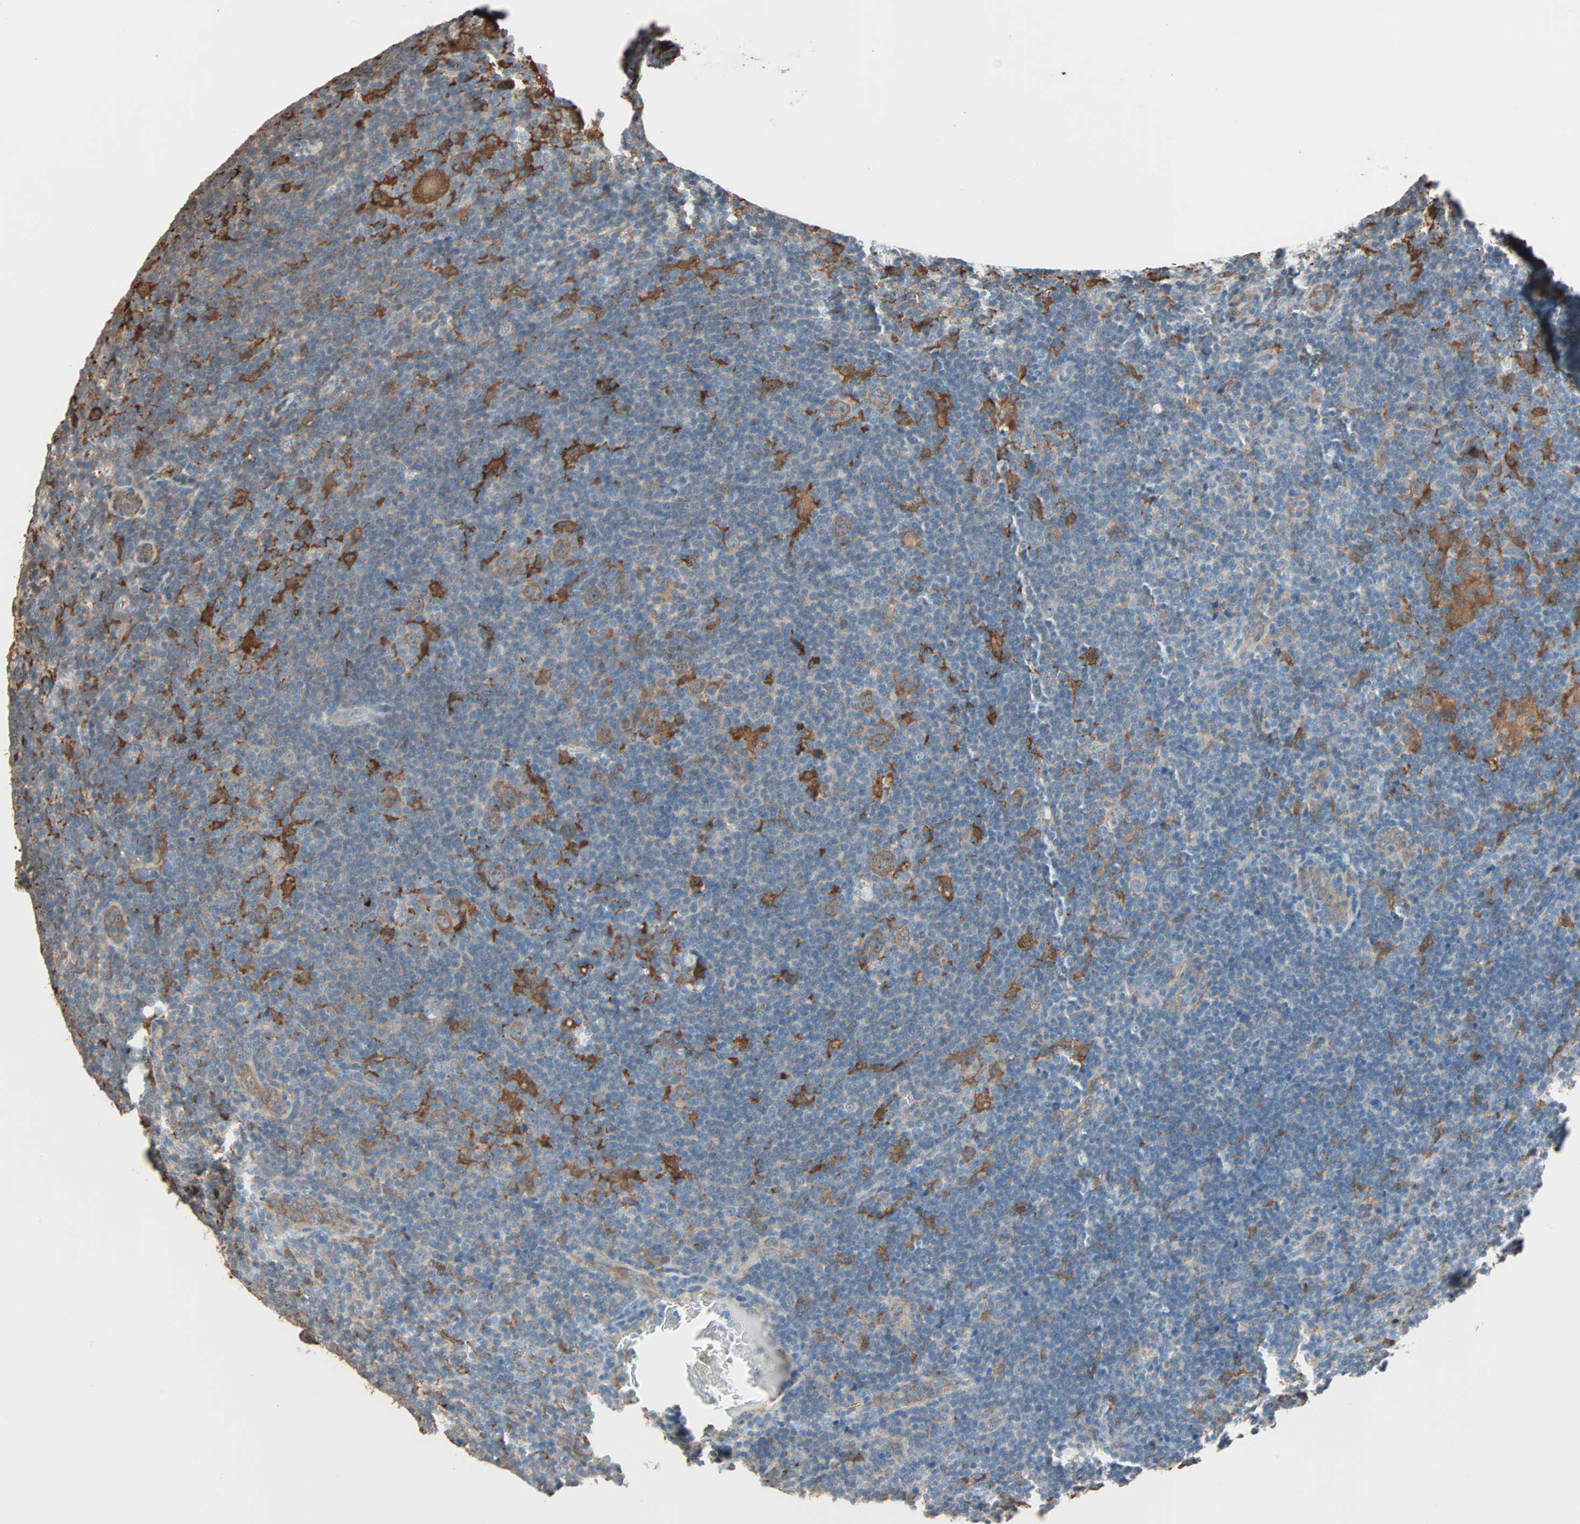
{"staining": {"intensity": "moderate", "quantity": ">75%", "location": "cytoplasmic/membranous"}, "tissue": "lymphoma", "cell_type": "Tumor cells", "image_type": "cancer", "snomed": [{"axis": "morphology", "description": "Hodgkin's disease, NOS"}, {"axis": "topography", "description": "Lymph node"}], "caption": "Lymphoma stained with a protein marker demonstrates moderate staining in tumor cells.", "gene": "PRDX1", "patient": {"sex": "female", "age": 57}}